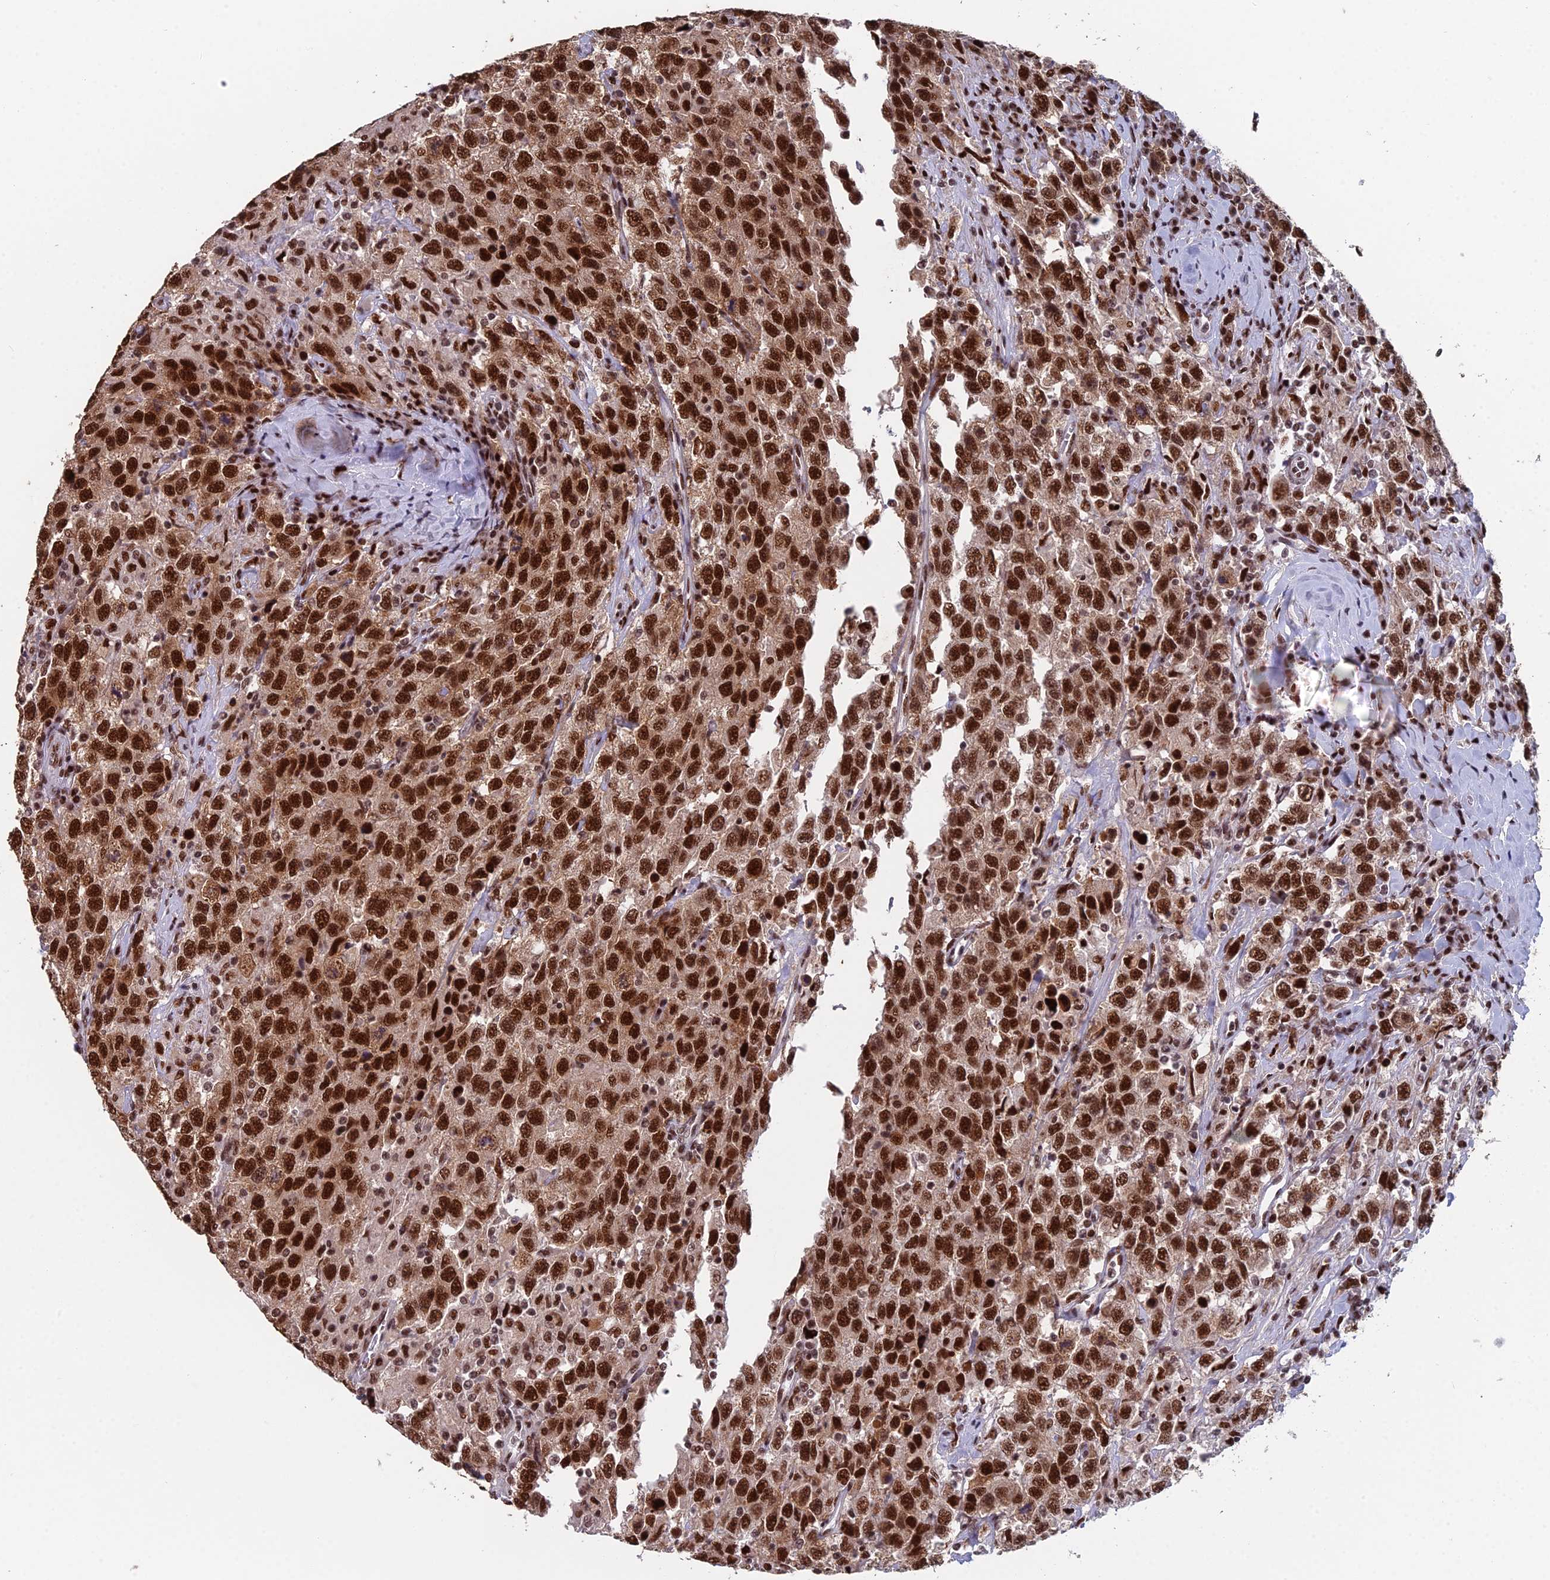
{"staining": {"intensity": "strong", "quantity": ">75%", "location": "cytoplasmic/membranous,nuclear"}, "tissue": "testis cancer", "cell_type": "Tumor cells", "image_type": "cancer", "snomed": [{"axis": "morphology", "description": "Seminoma, NOS"}, {"axis": "topography", "description": "Testis"}], "caption": "Testis cancer (seminoma) stained for a protein displays strong cytoplasmic/membranous and nuclear positivity in tumor cells.", "gene": "SF3B3", "patient": {"sex": "male", "age": 65}}